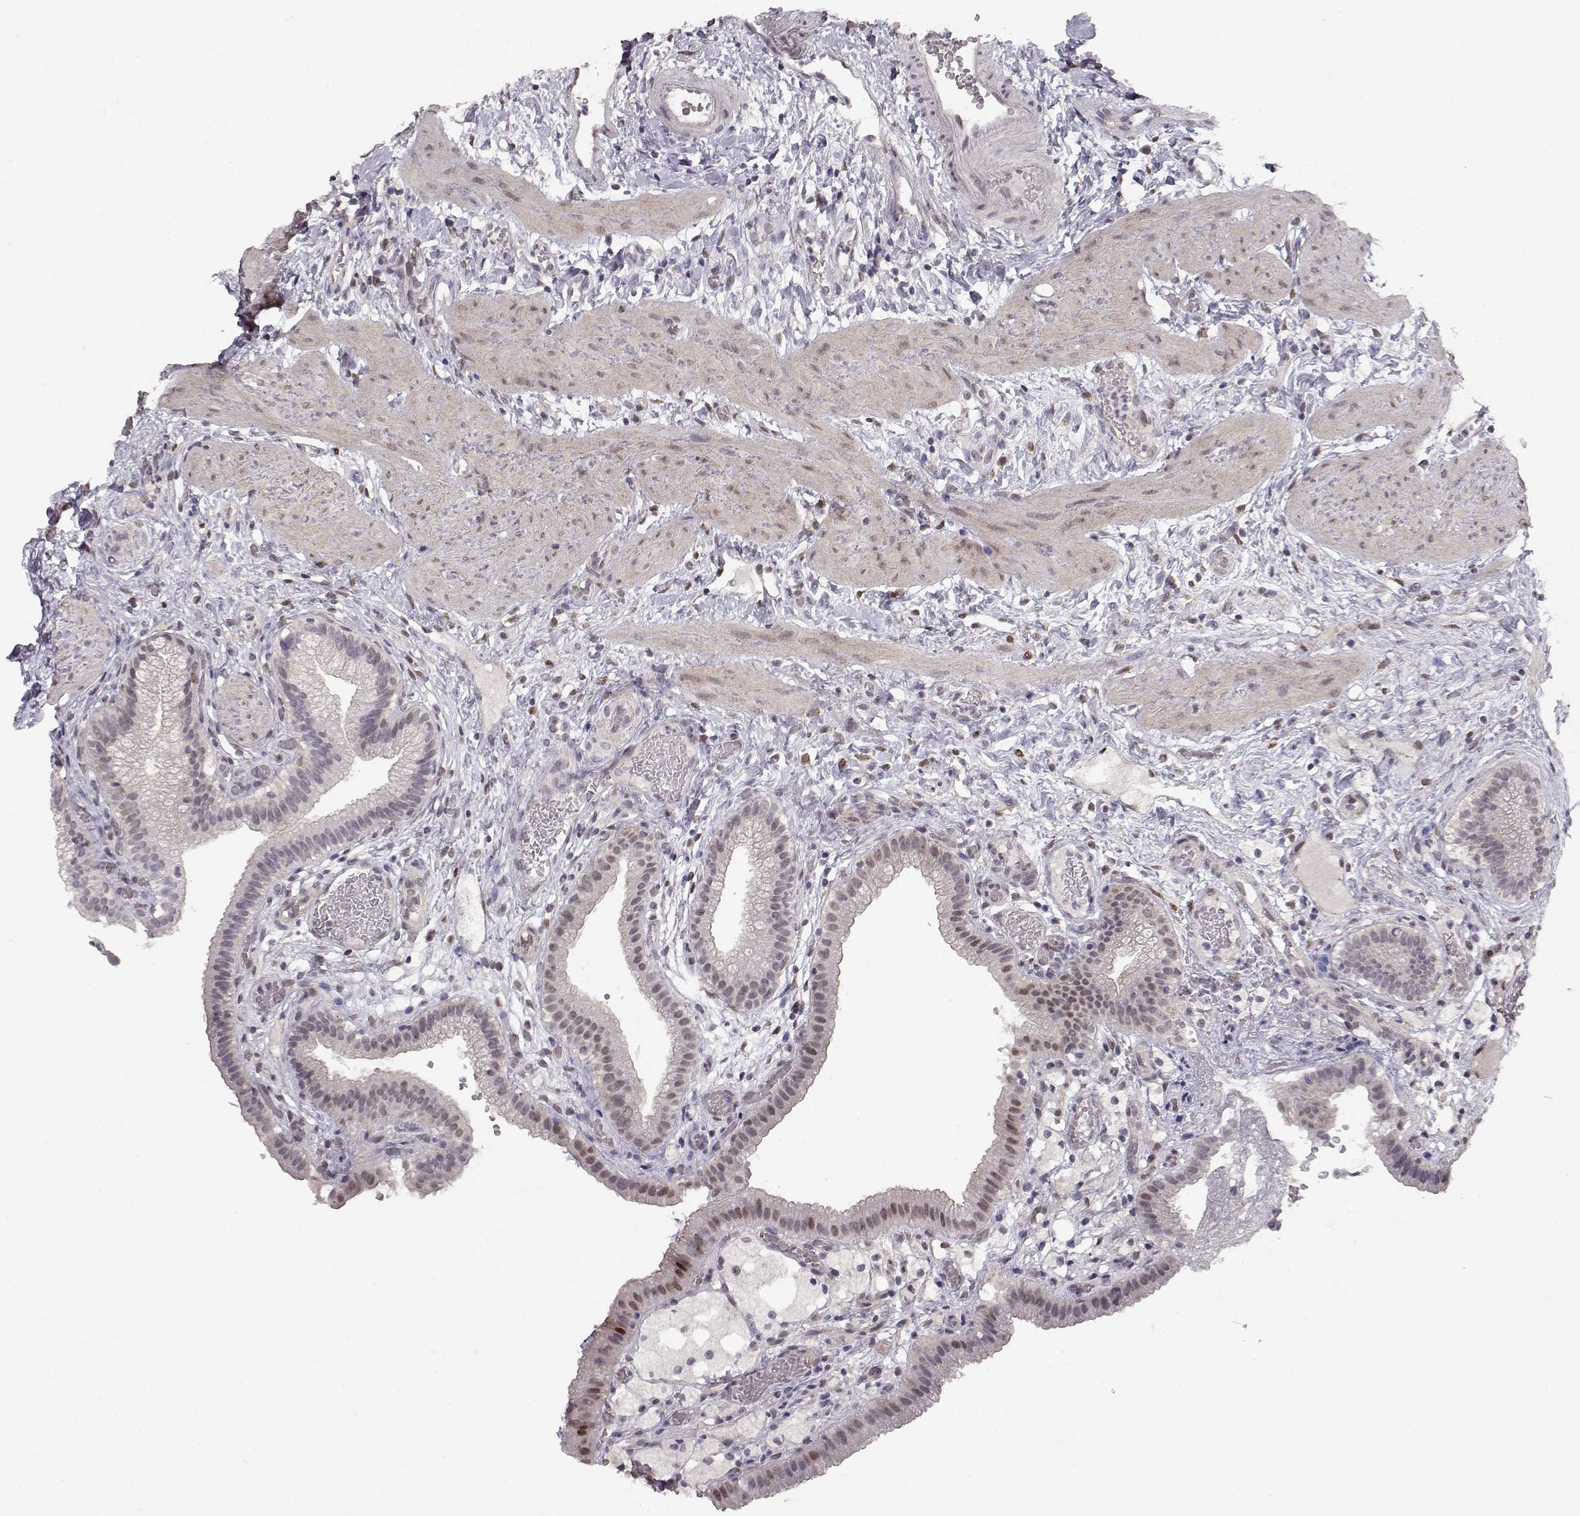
{"staining": {"intensity": "moderate", "quantity": "25%-75%", "location": "cytoplasmic/membranous,nuclear"}, "tissue": "gallbladder", "cell_type": "Glandular cells", "image_type": "normal", "snomed": [{"axis": "morphology", "description": "Normal tissue, NOS"}, {"axis": "topography", "description": "Gallbladder"}], "caption": "A high-resolution histopathology image shows immunohistochemistry staining of normal gallbladder, which demonstrates moderate cytoplasmic/membranous,nuclear positivity in approximately 25%-75% of glandular cells.", "gene": "CDK4", "patient": {"sex": "female", "age": 24}}